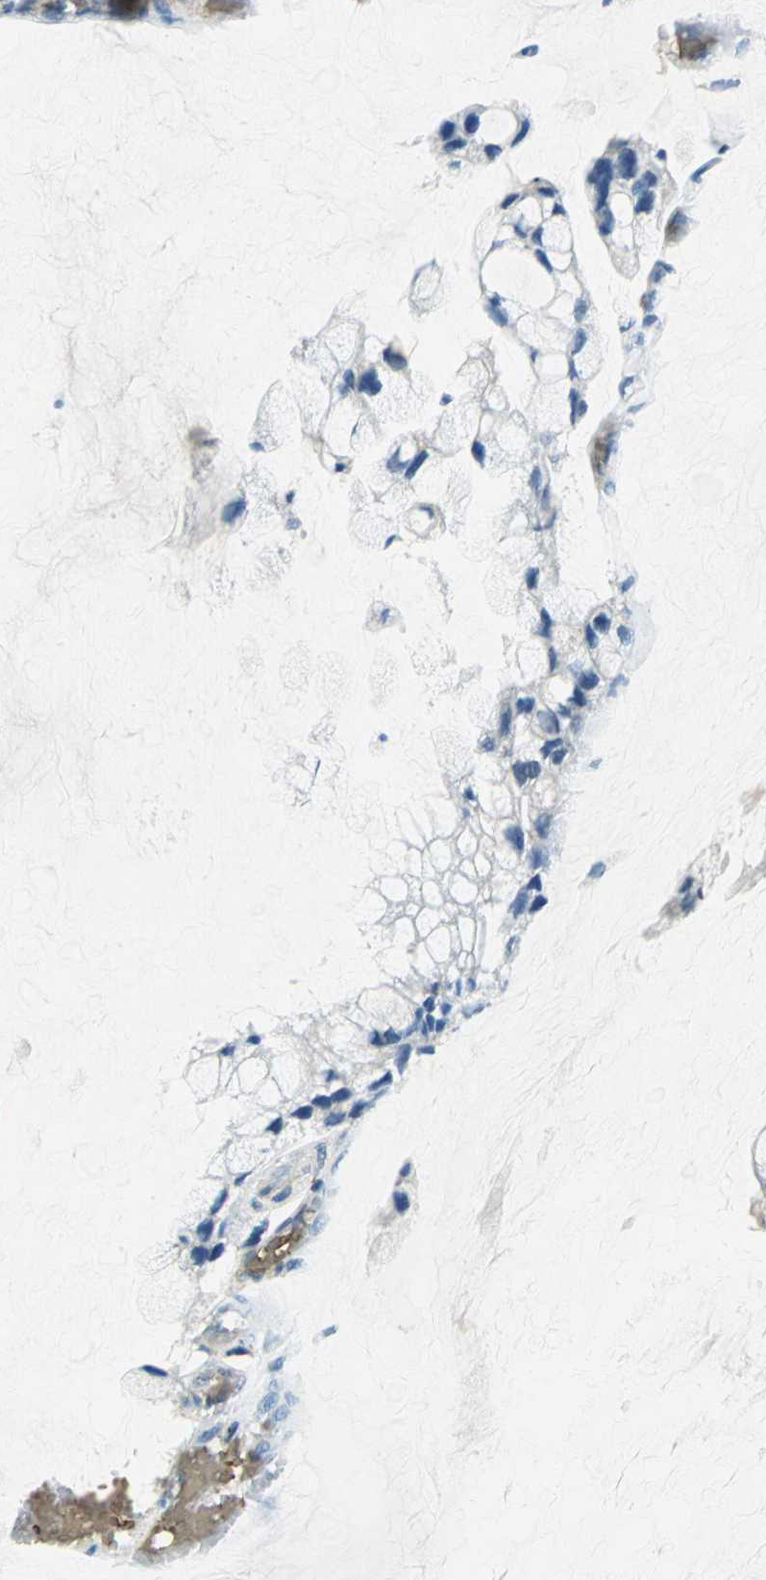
{"staining": {"intensity": "negative", "quantity": "none", "location": "none"}, "tissue": "ovarian cancer", "cell_type": "Tumor cells", "image_type": "cancer", "snomed": [{"axis": "morphology", "description": "Cystadenocarcinoma, mucinous, NOS"}, {"axis": "topography", "description": "Ovary"}], "caption": "Tumor cells are negative for brown protein staining in ovarian cancer.", "gene": "TRAPPC2", "patient": {"sex": "female", "age": 39}}